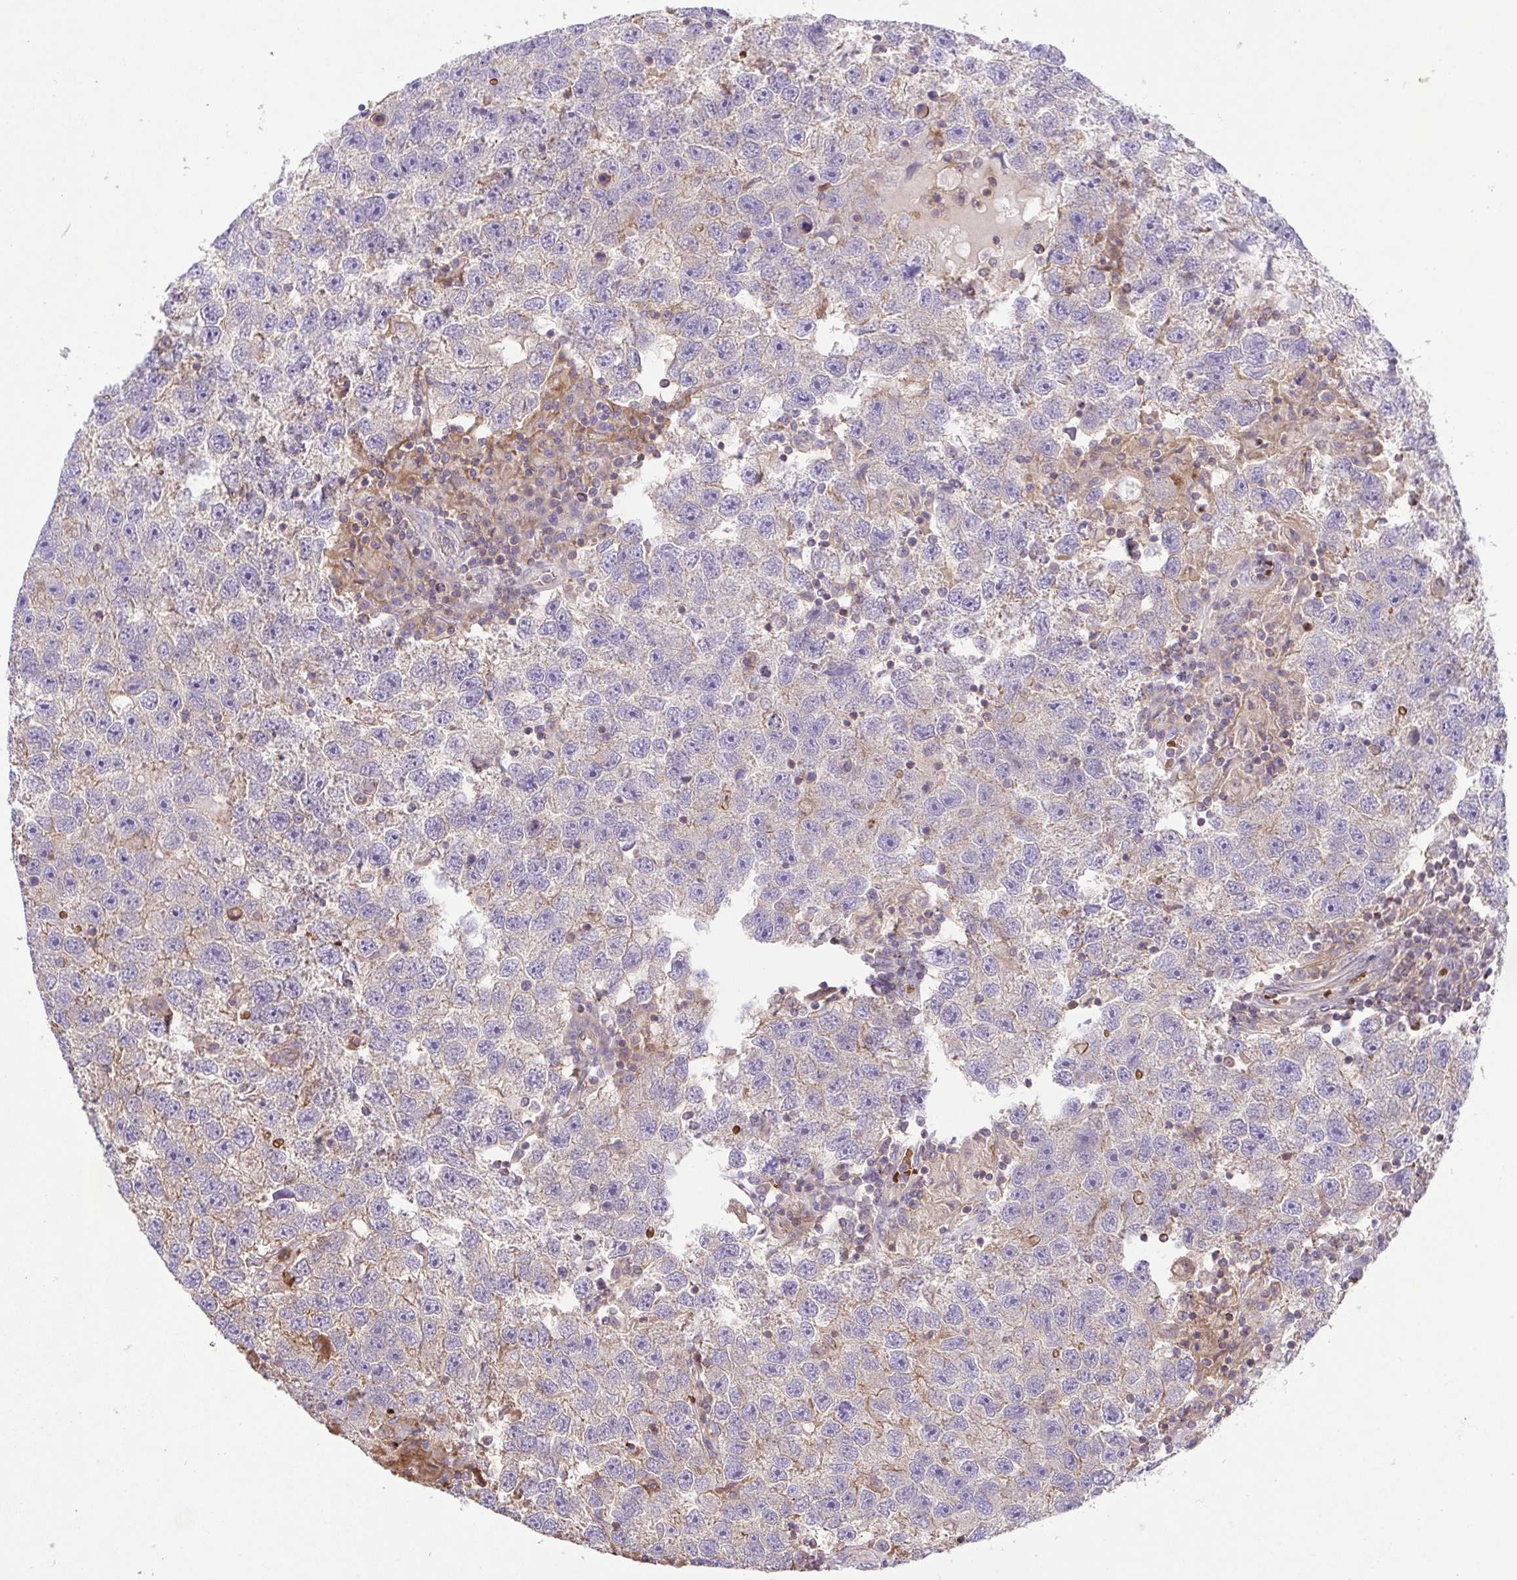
{"staining": {"intensity": "negative", "quantity": "none", "location": "none"}, "tissue": "testis cancer", "cell_type": "Tumor cells", "image_type": "cancer", "snomed": [{"axis": "morphology", "description": "Seminoma, NOS"}, {"axis": "topography", "description": "Testis"}], "caption": "DAB (3,3'-diaminobenzidine) immunohistochemical staining of testis cancer (seminoma) shows no significant staining in tumor cells. (Stains: DAB (3,3'-diaminobenzidine) immunohistochemistry (IHC) with hematoxylin counter stain, Microscopy: brightfield microscopy at high magnification).", "gene": "IDE", "patient": {"sex": "male", "age": 26}}